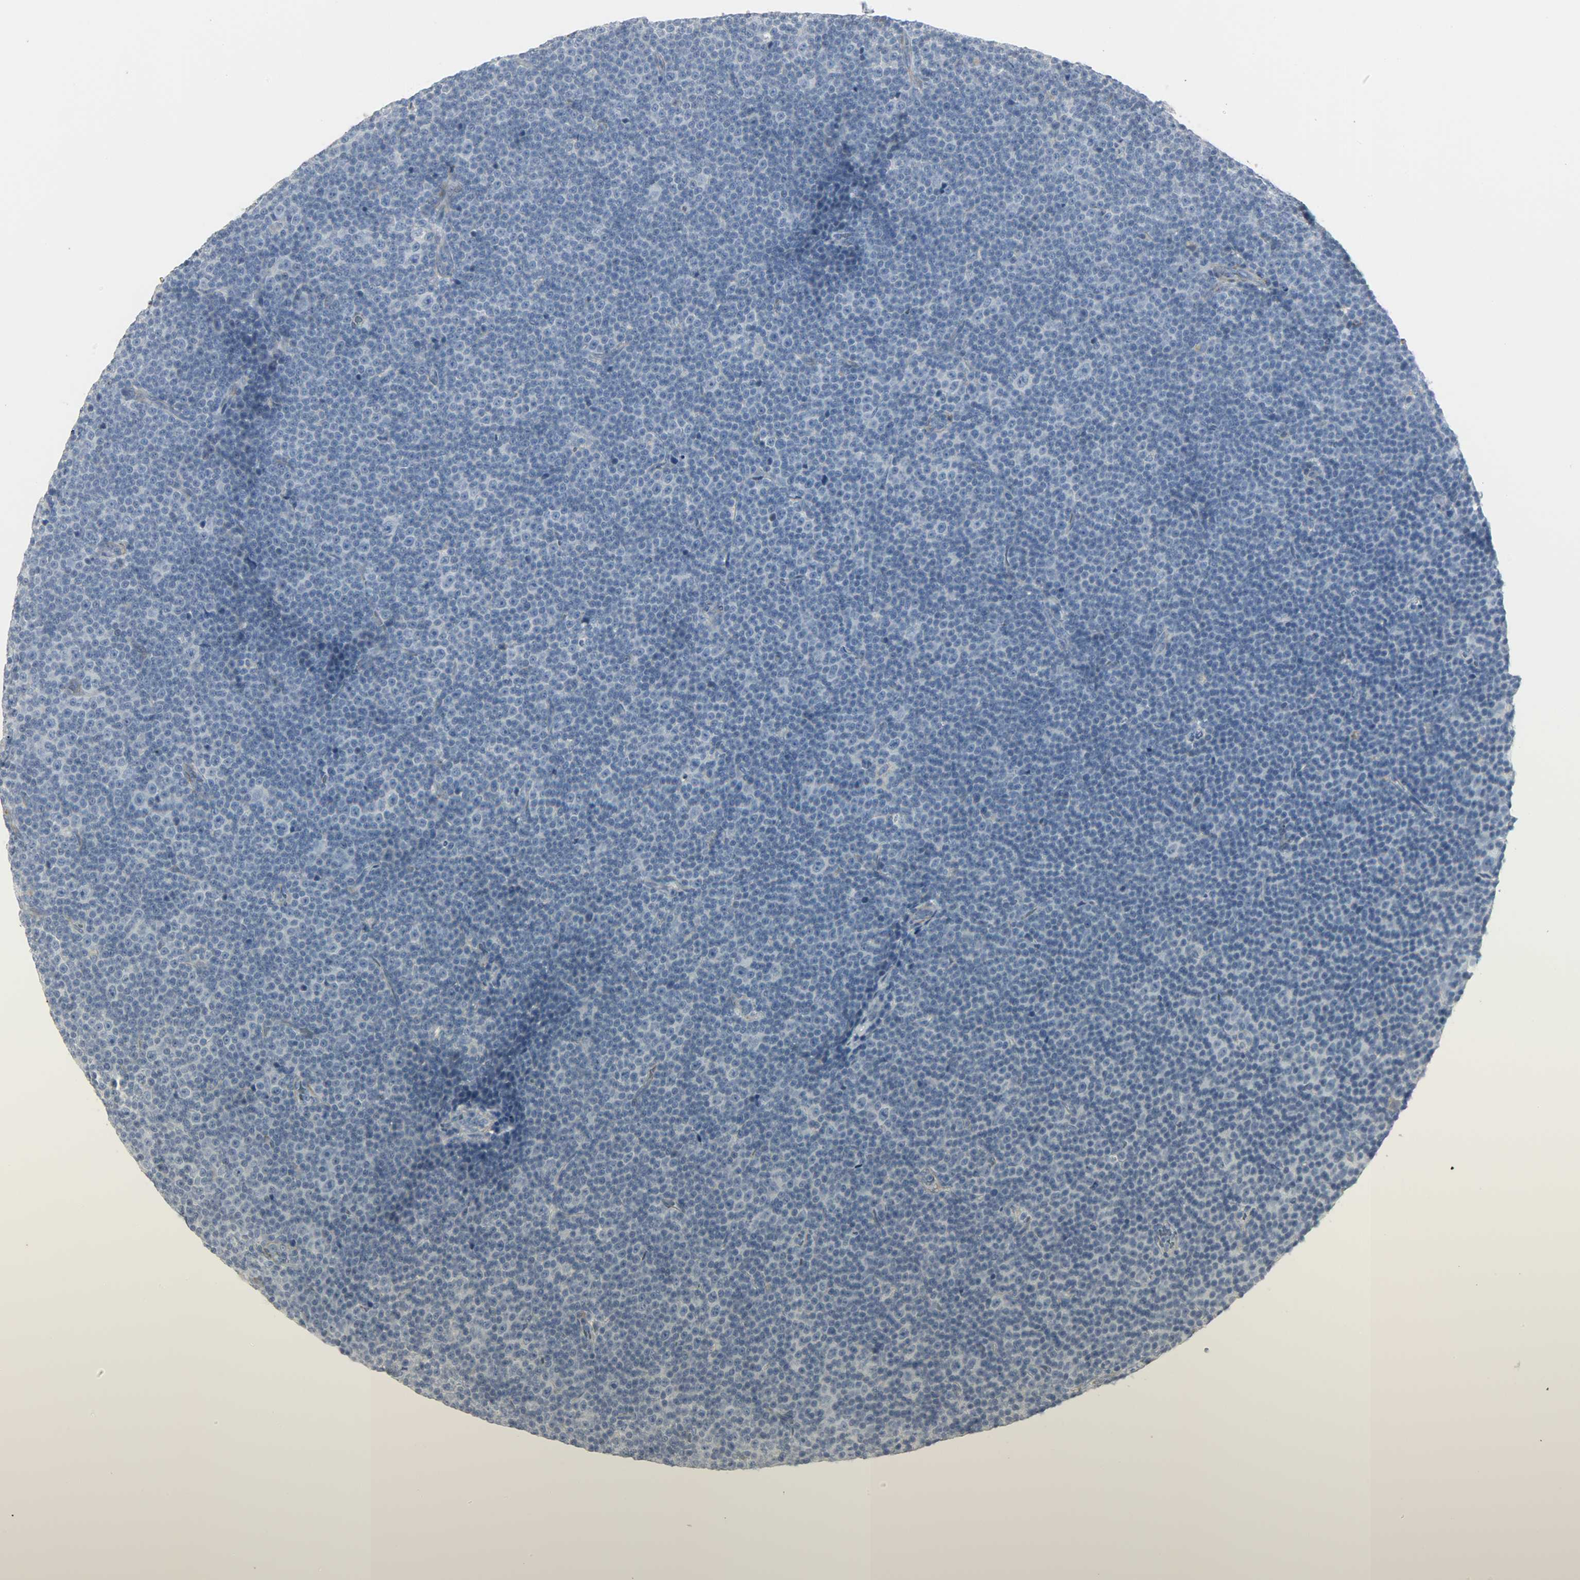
{"staining": {"intensity": "negative", "quantity": "none", "location": "none"}, "tissue": "lymphoma", "cell_type": "Tumor cells", "image_type": "cancer", "snomed": [{"axis": "morphology", "description": "Malignant lymphoma, non-Hodgkin's type, Low grade"}, {"axis": "topography", "description": "Lymph node"}], "caption": "Tumor cells show no significant protein staining in lymphoma.", "gene": "ENPEP", "patient": {"sex": "female", "age": 67}}